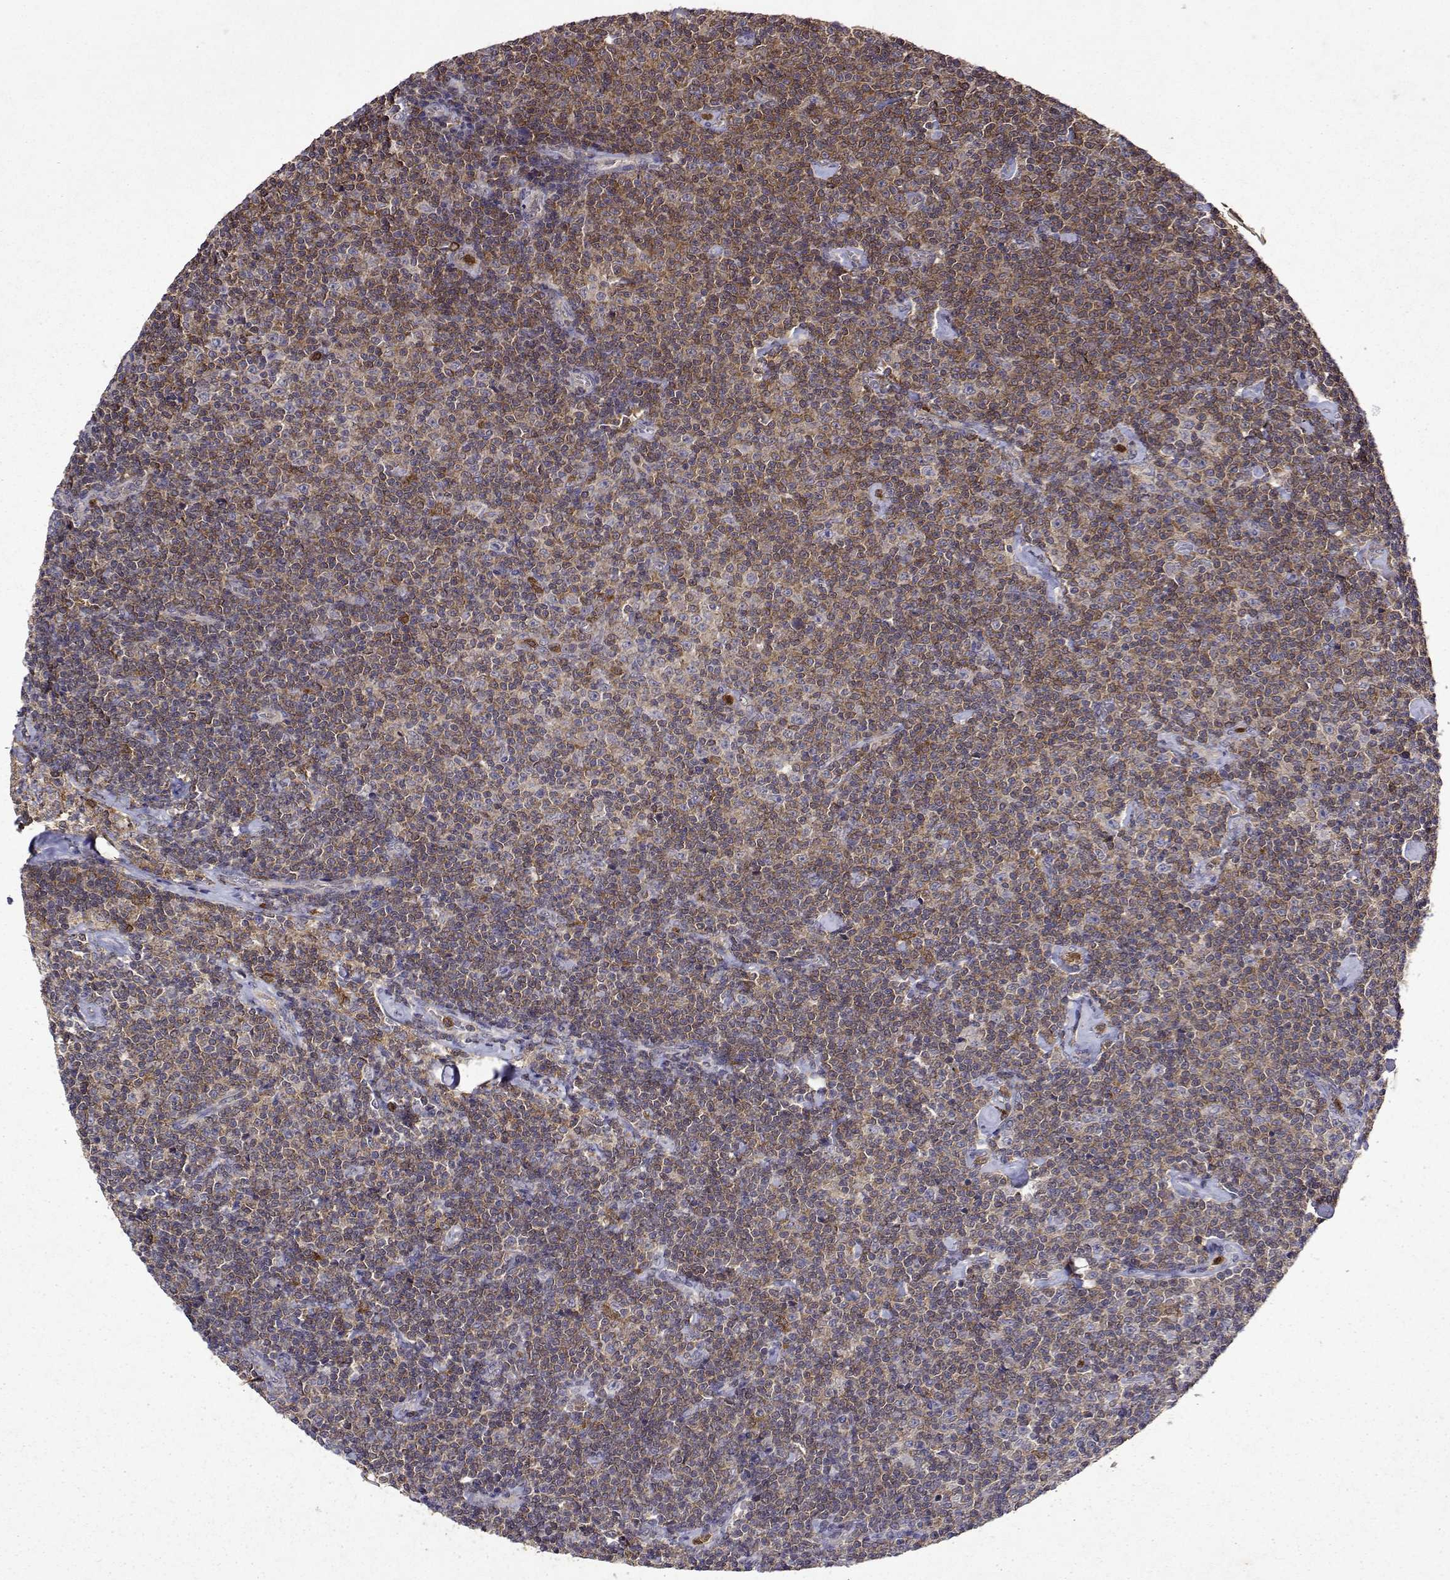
{"staining": {"intensity": "moderate", "quantity": "25%-75%", "location": "cytoplasmic/membranous"}, "tissue": "lymphoma", "cell_type": "Tumor cells", "image_type": "cancer", "snomed": [{"axis": "morphology", "description": "Malignant lymphoma, non-Hodgkin's type, Low grade"}, {"axis": "topography", "description": "Lymph node"}], "caption": "Immunohistochemistry staining of lymphoma, which demonstrates medium levels of moderate cytoplasmic/membranous staining in about 25%-75% of tumor cells indicating moderate cytoplasmic/membranous protein staining. The staining was performed using DAB (3,3'-diaminobenzidine) (brown) for protein detection and nuclei were counterstained in hematoxylin (blue).", "gene": "APAF1", "patient": {"sex": "male", "age": 81}}